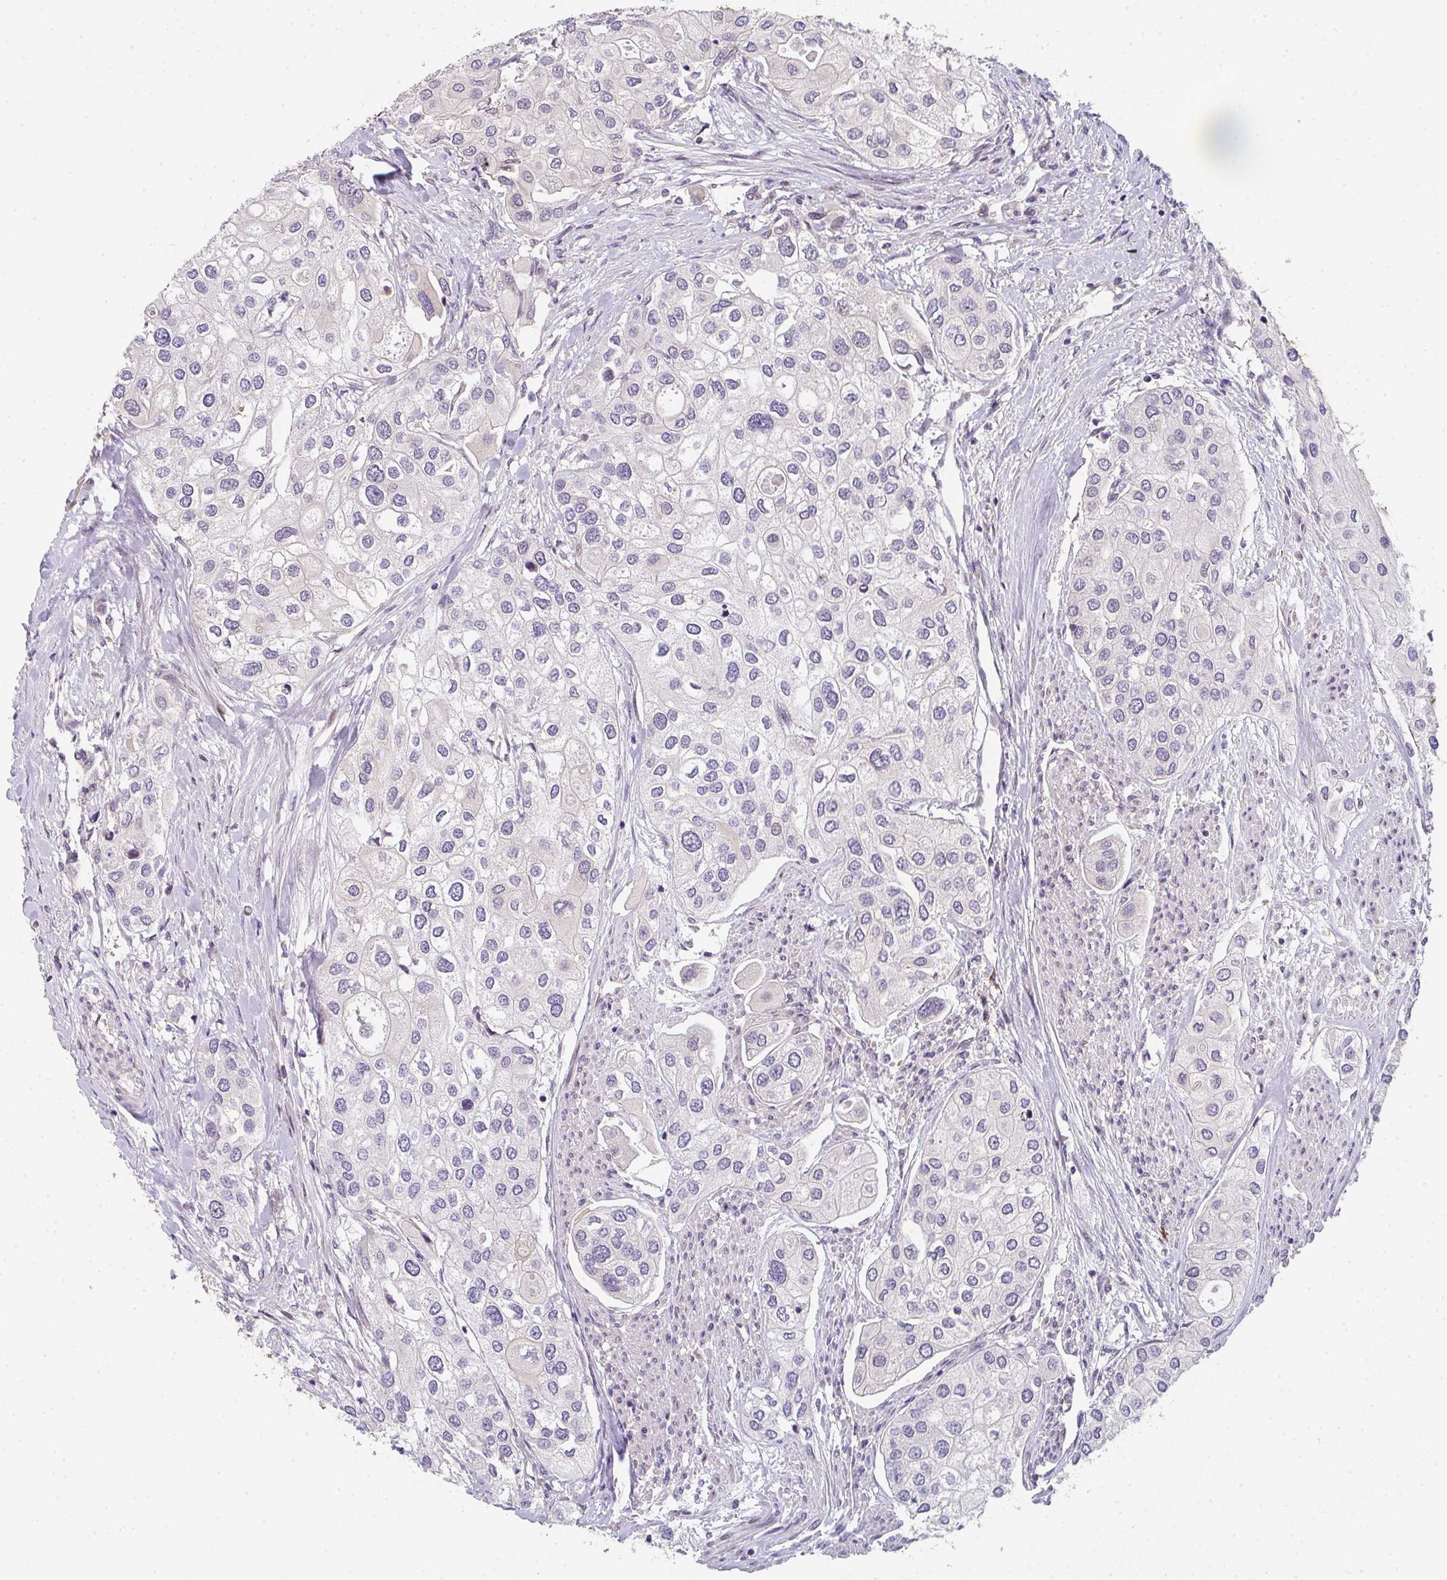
{"staining": {"intensity": "negative", "quantity": "none", "location": "none"}, "tissue": "urothelial cancer", "cell_type": "Tumor cells", "image_type": "cancer", "snomed": [{"axis": "morphology", "description": "Urothelial carcinoma, High grade"}, {"axis": "topography", "description": "Urinary bladder"}], "caption": "IHC of urothelial cancer reveals no positivity in tumor cells.", "gene": "TNFRSF10A", "patient": {"sex": "male", "age": 64}}